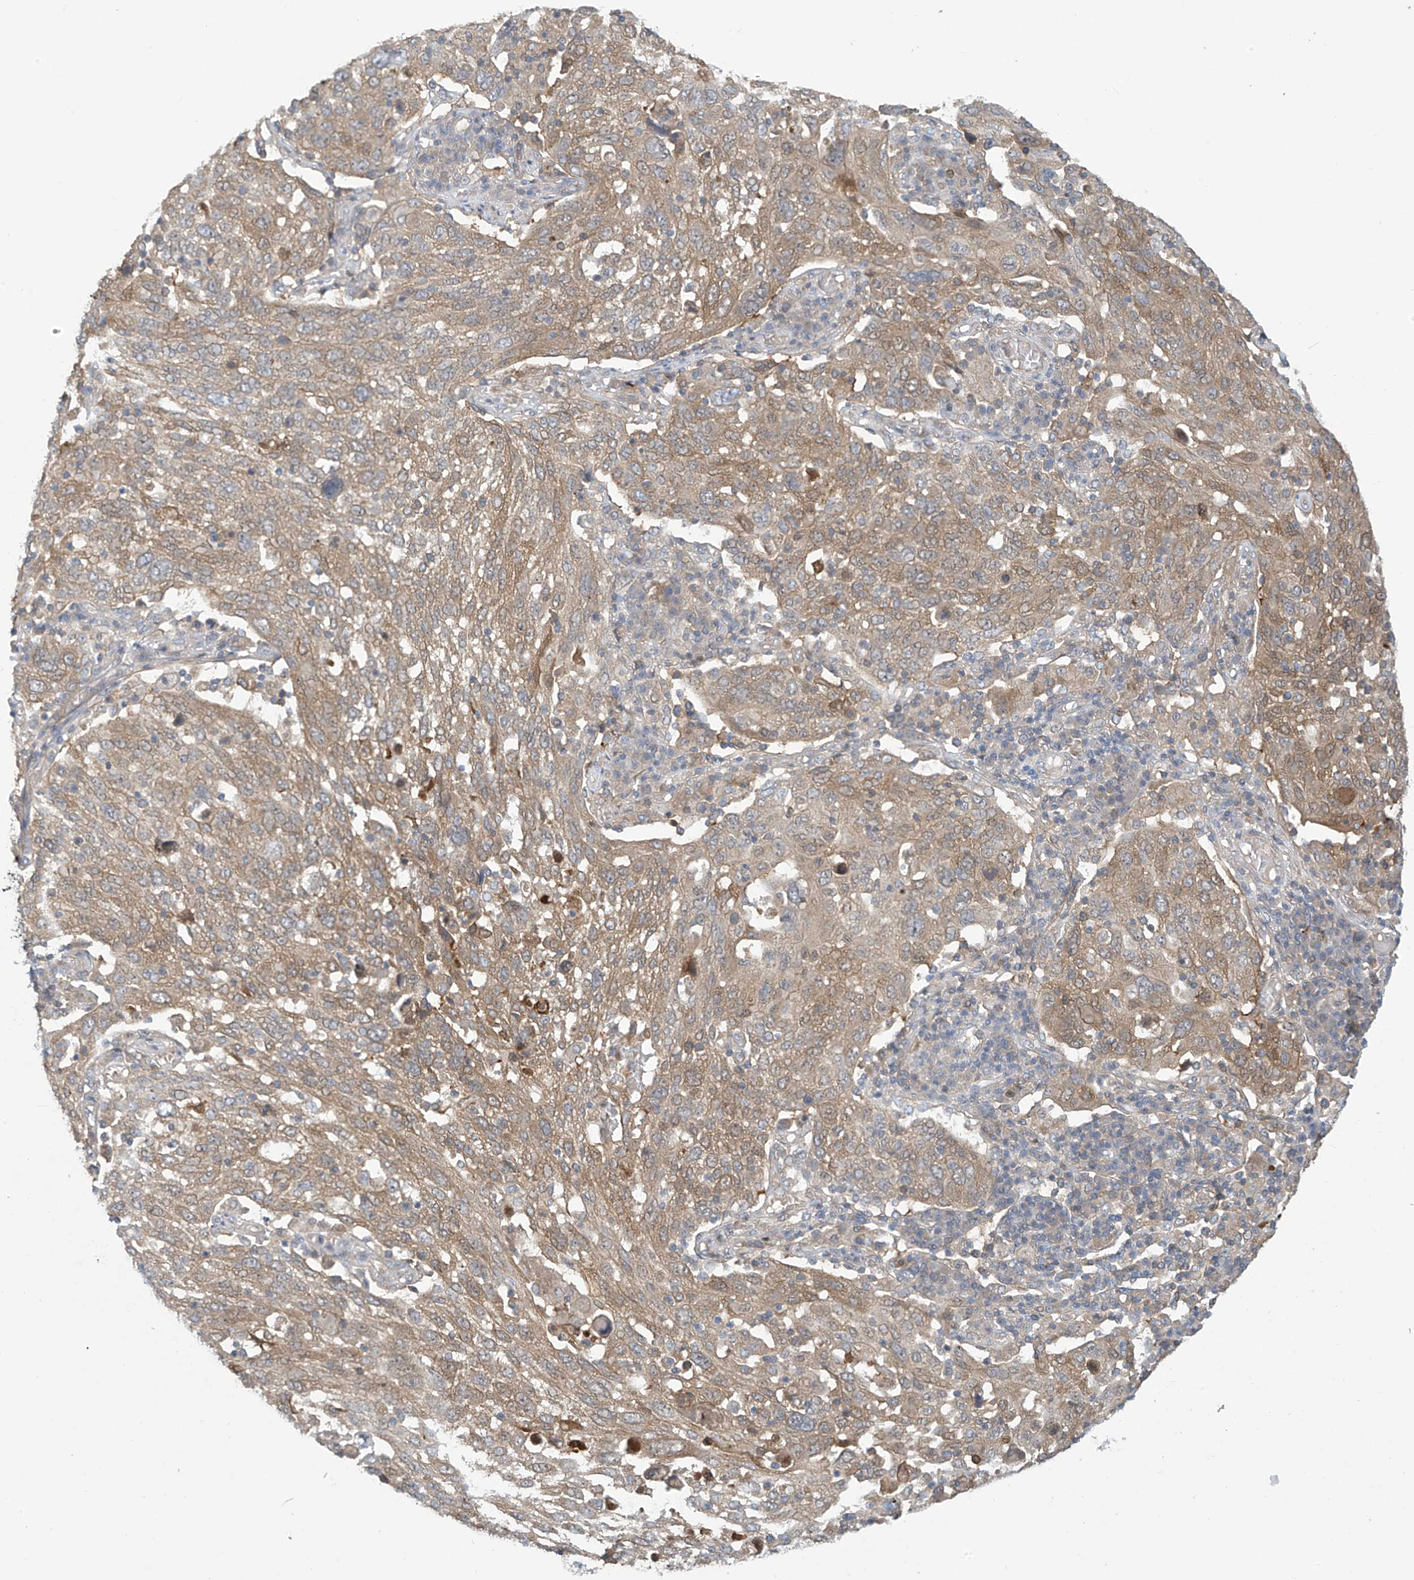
{"staining": {"intensity": "moderate", "quantity": ">75%", "location": "cytoplasmic/membranous"}, "tissue": "lung cancer", "cell_type": "Tumor cells", "image_type": "cancer", "snomed": [{"axis": "morphology", "description": "Squamous cell carcinoma, NOS"}, {"axis": "topography", "description": "Lung"}], "caption": "A micrograph showing moderate cytoplasmic/membranous positivity in about >75% of tumor cells in lung squamous cell carcinoma, as visualized by brown immunohistochemical staining.", "gene": "ADI1", "patient": {"sex": "male", "age": 65}}